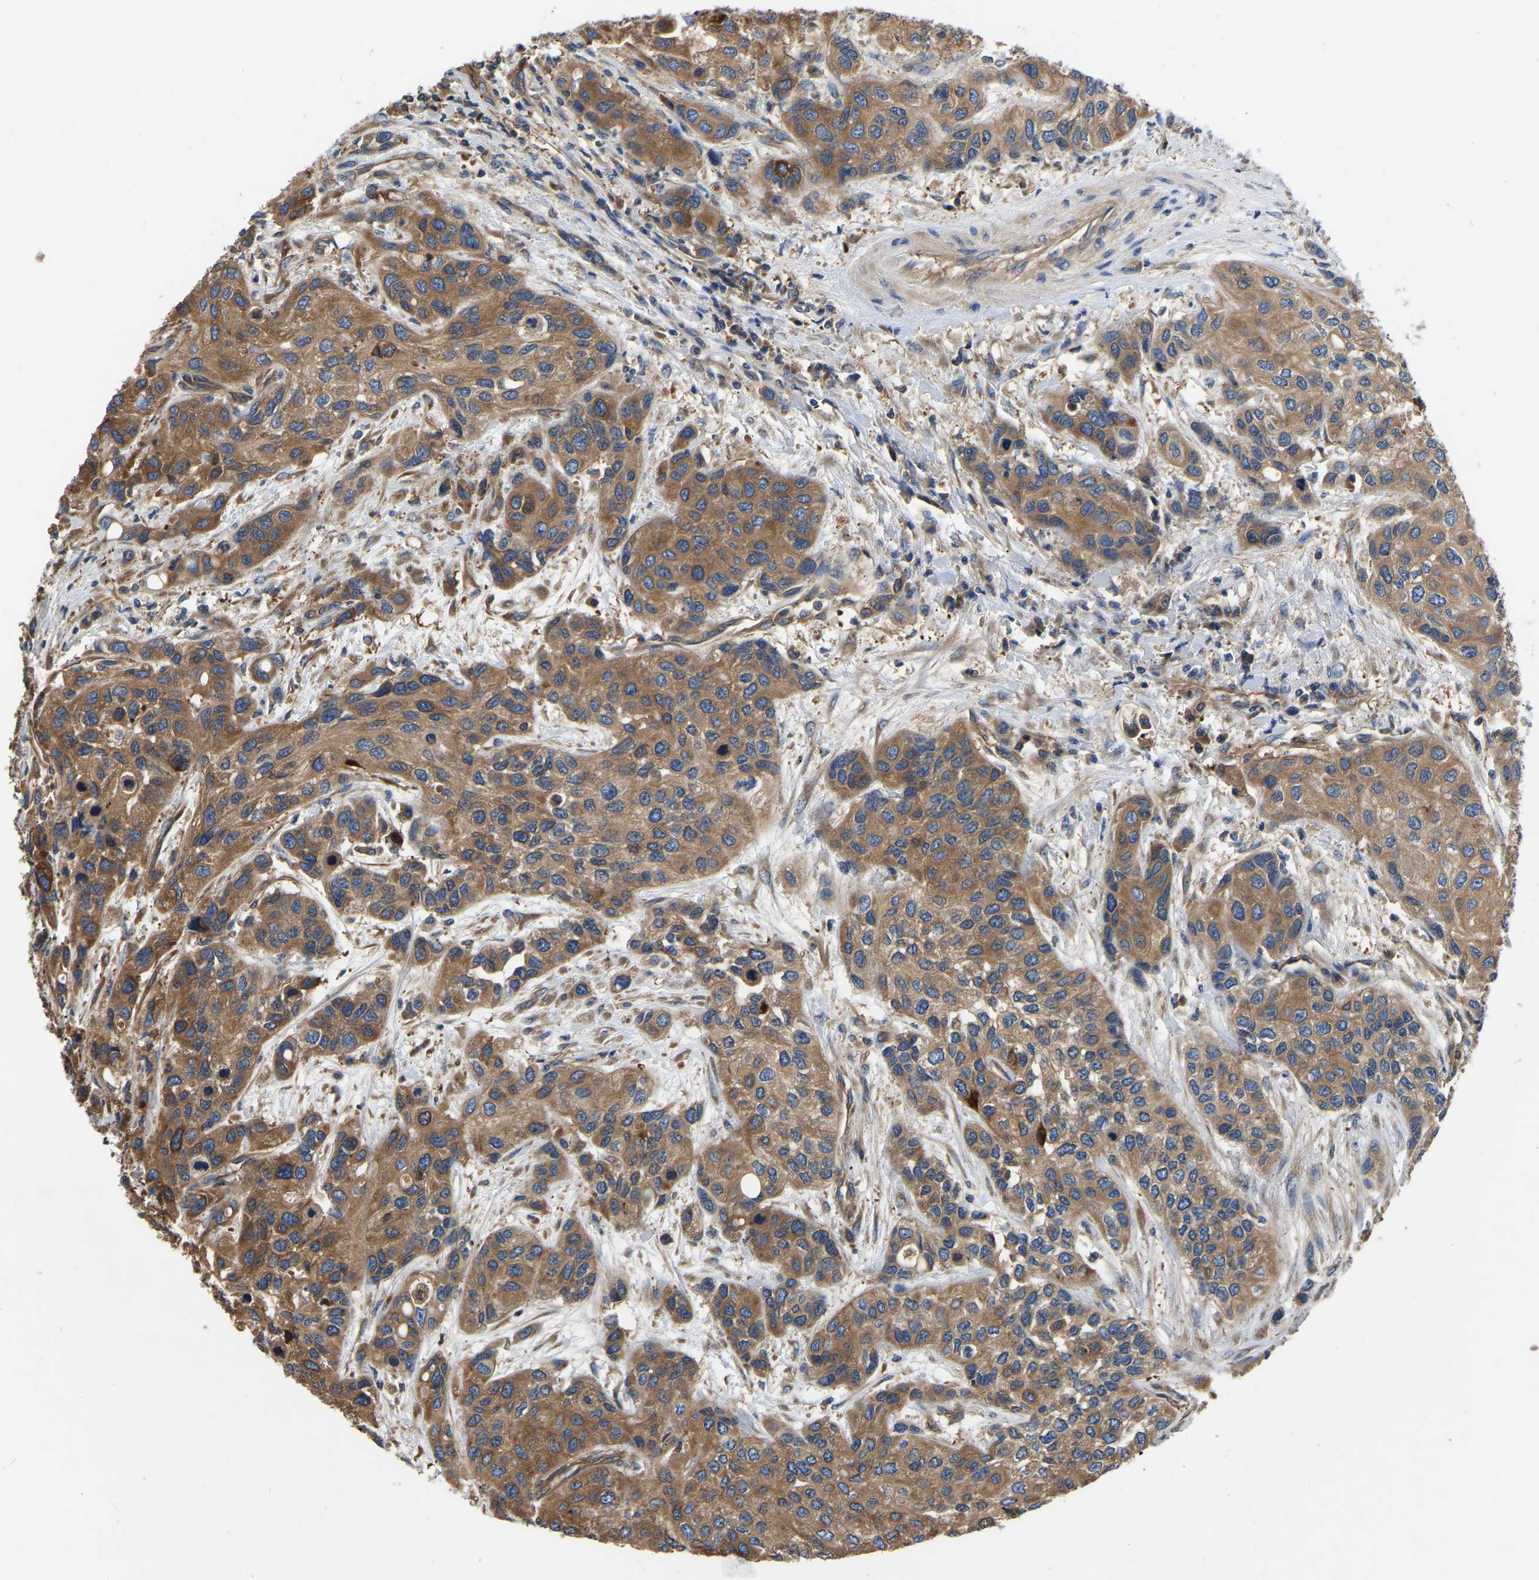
{"staining": {"intensity": "moderate", "quantity": ">75%", "location": "cytoplasmic/membranous"}, "tissue": "urothelial cancer", "cell_type": "Tumor cells", "image_type": "cancer", "snomed": [{"axis": "morphology", "description": "Urothelial carcinoma, High grade"}, {"axis": "topography", "description": "Urinary bladder"}], "caption": "A brown stain shows moderate cytoplasmic/membranous positivity of a protein in high-grade urothelial carcinoma tumor cells.", "gene": "GARS1", "patient": {"sex": "female", "age": 56}}